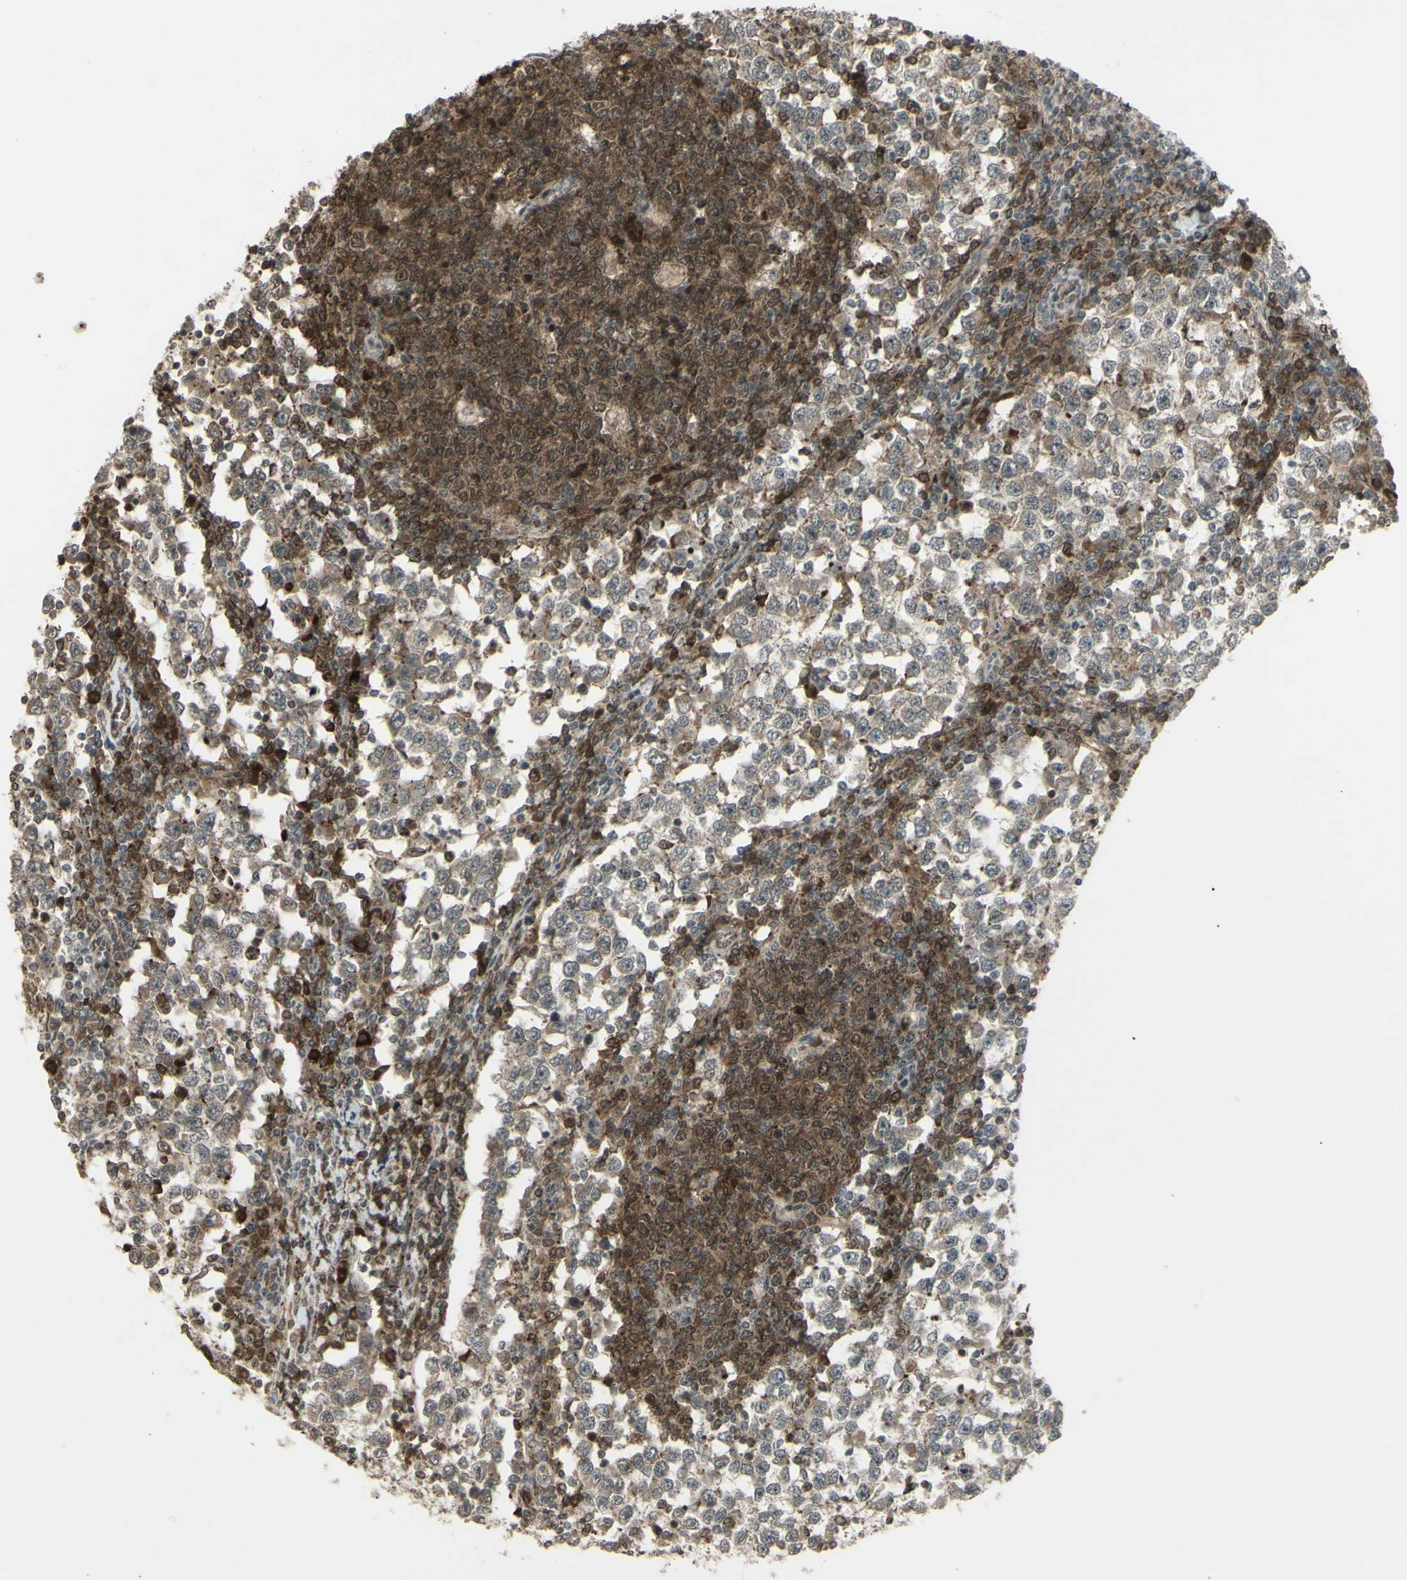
{"staining": {"intensity": "weak", "quantity": ">75%", "location": "cytoplasmic/membranous"}, "tissue": "testis cancer", "cell_type": "Tumor cells", "image_type": "cancer", "snomed": [{"axis": "morphology", "description": "Seminoma, NOS"}, {"axis": "topography", "description": "Testis"}], "caption": "Immunohistochemical staining of seminoma (testis) demonstrates weak cytoplasmic/membranous protein positivity in approximately >75% of tumor cells. (Stains: DAB (3,3'-diaminobenzidine) in brown, nuclei in blue, Microscopy: brightfield microscopy at high magnification).", "gene": "BLNK", "patient": {"sex": "male", "age": 65}}